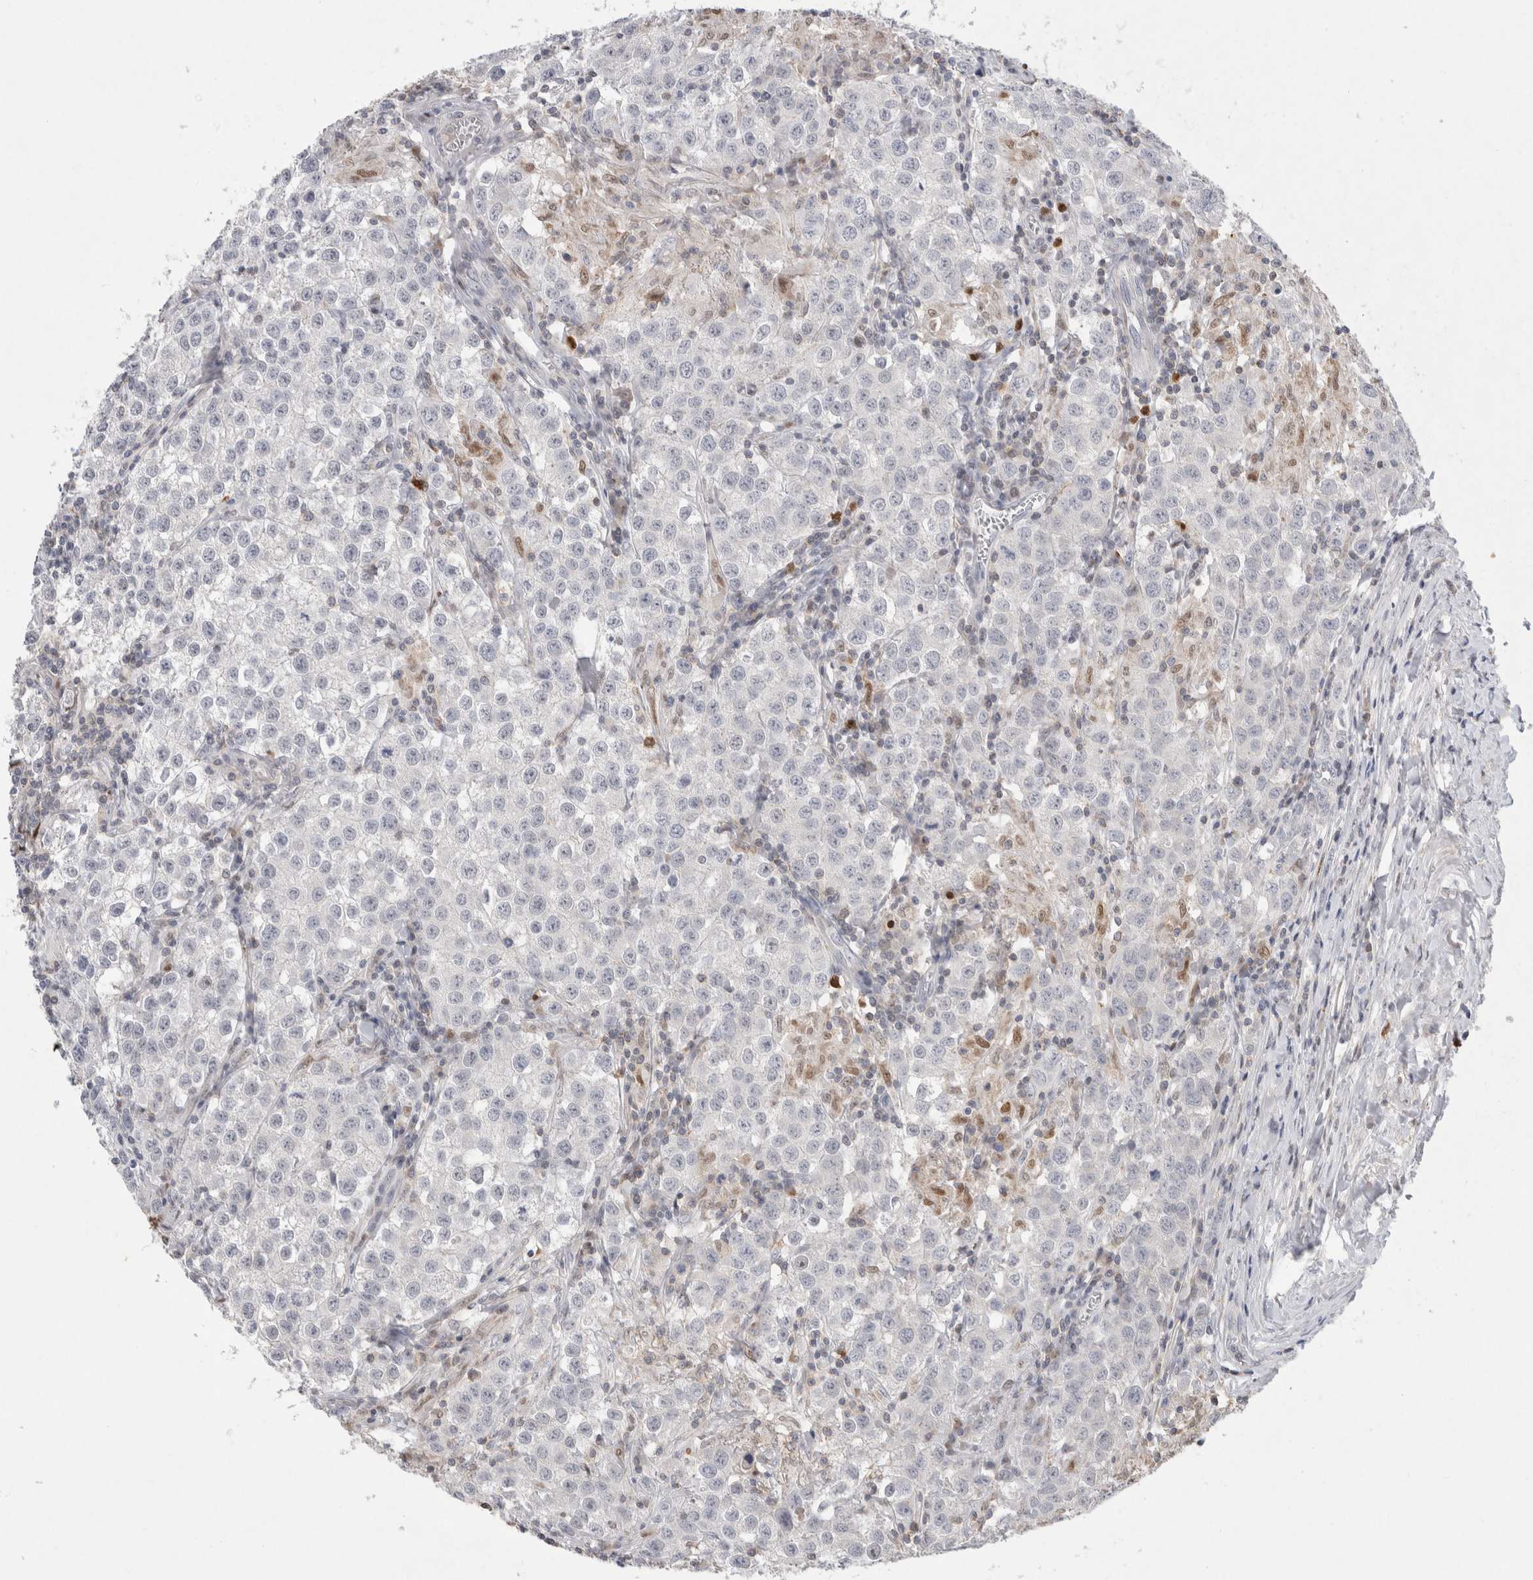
{"staining": {"intensity": "negative", "quantity": "none", "location": "none"}, "tissue": "testis cancer", "cell_type": "Tumor cells", "image_type": "cancer", "snomed": [{"axis": "morphology", "description": "Seminoma, NOS"}, {"axis": "morphology", "description": "Carcinoma, Embryonal, NOS"}, {"axis": "topography", "description": "Testis"}], "caption": "Immunohistochemistry of testis embryonal carcinoma demonstrates no expression in tumor cells. (DAB (3,3'-diaminobenzidine) immunohistochemistry (IHC), high magnification).", "gene": "AGMAT", "patient": {"sex": "male", "age": 43}}